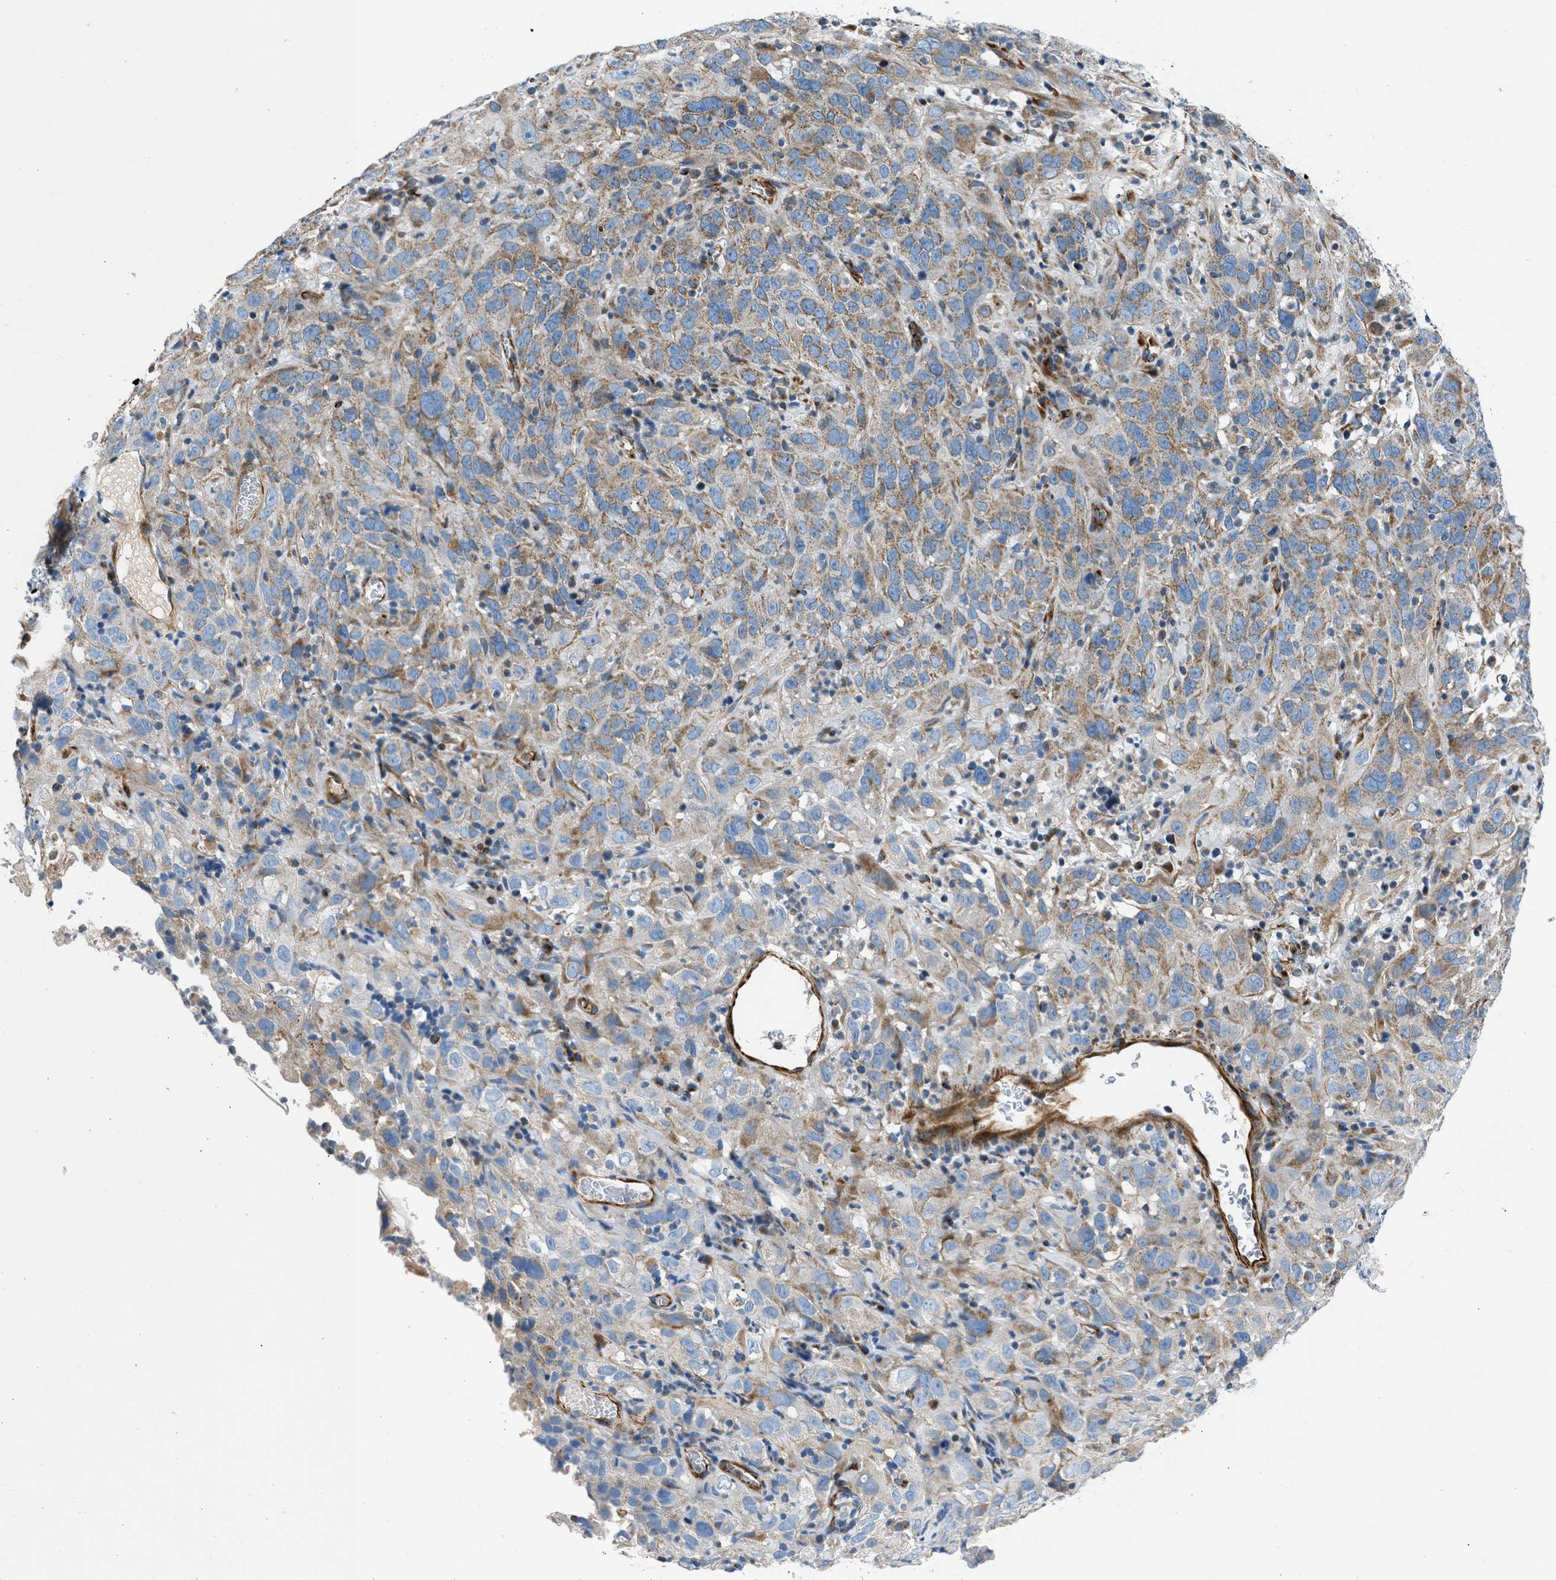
{"staining": {"intensity": "moderate", "quantity": "25%-75%", "location": "cytoplasmic/membranous"}, "tissue": "cervical cancer", "cell_type": "Tumor cells", "image_type": "cancer", "snomed": [{"axis": "morphology", "description": "Squamous cell carcinoma, NOS"}, {"axis": "topography", "description": "Cervix"}], "caption": "Immunohistochemistry staining of cervical cancer, which reveals medium levels of moderate cytoplasmic/membranous expression in about 25%-75% of tumor cells indicating moderate cytoplasmic/membranous protein positivity. The staining was performed using DAB (3,3'-diaminobenzidine) (brown) for protein detection and nuclei were counterstained in hematoxylin (blue).", "gene": "ULK4", "patient": {"sex": "female", "age": 32}}